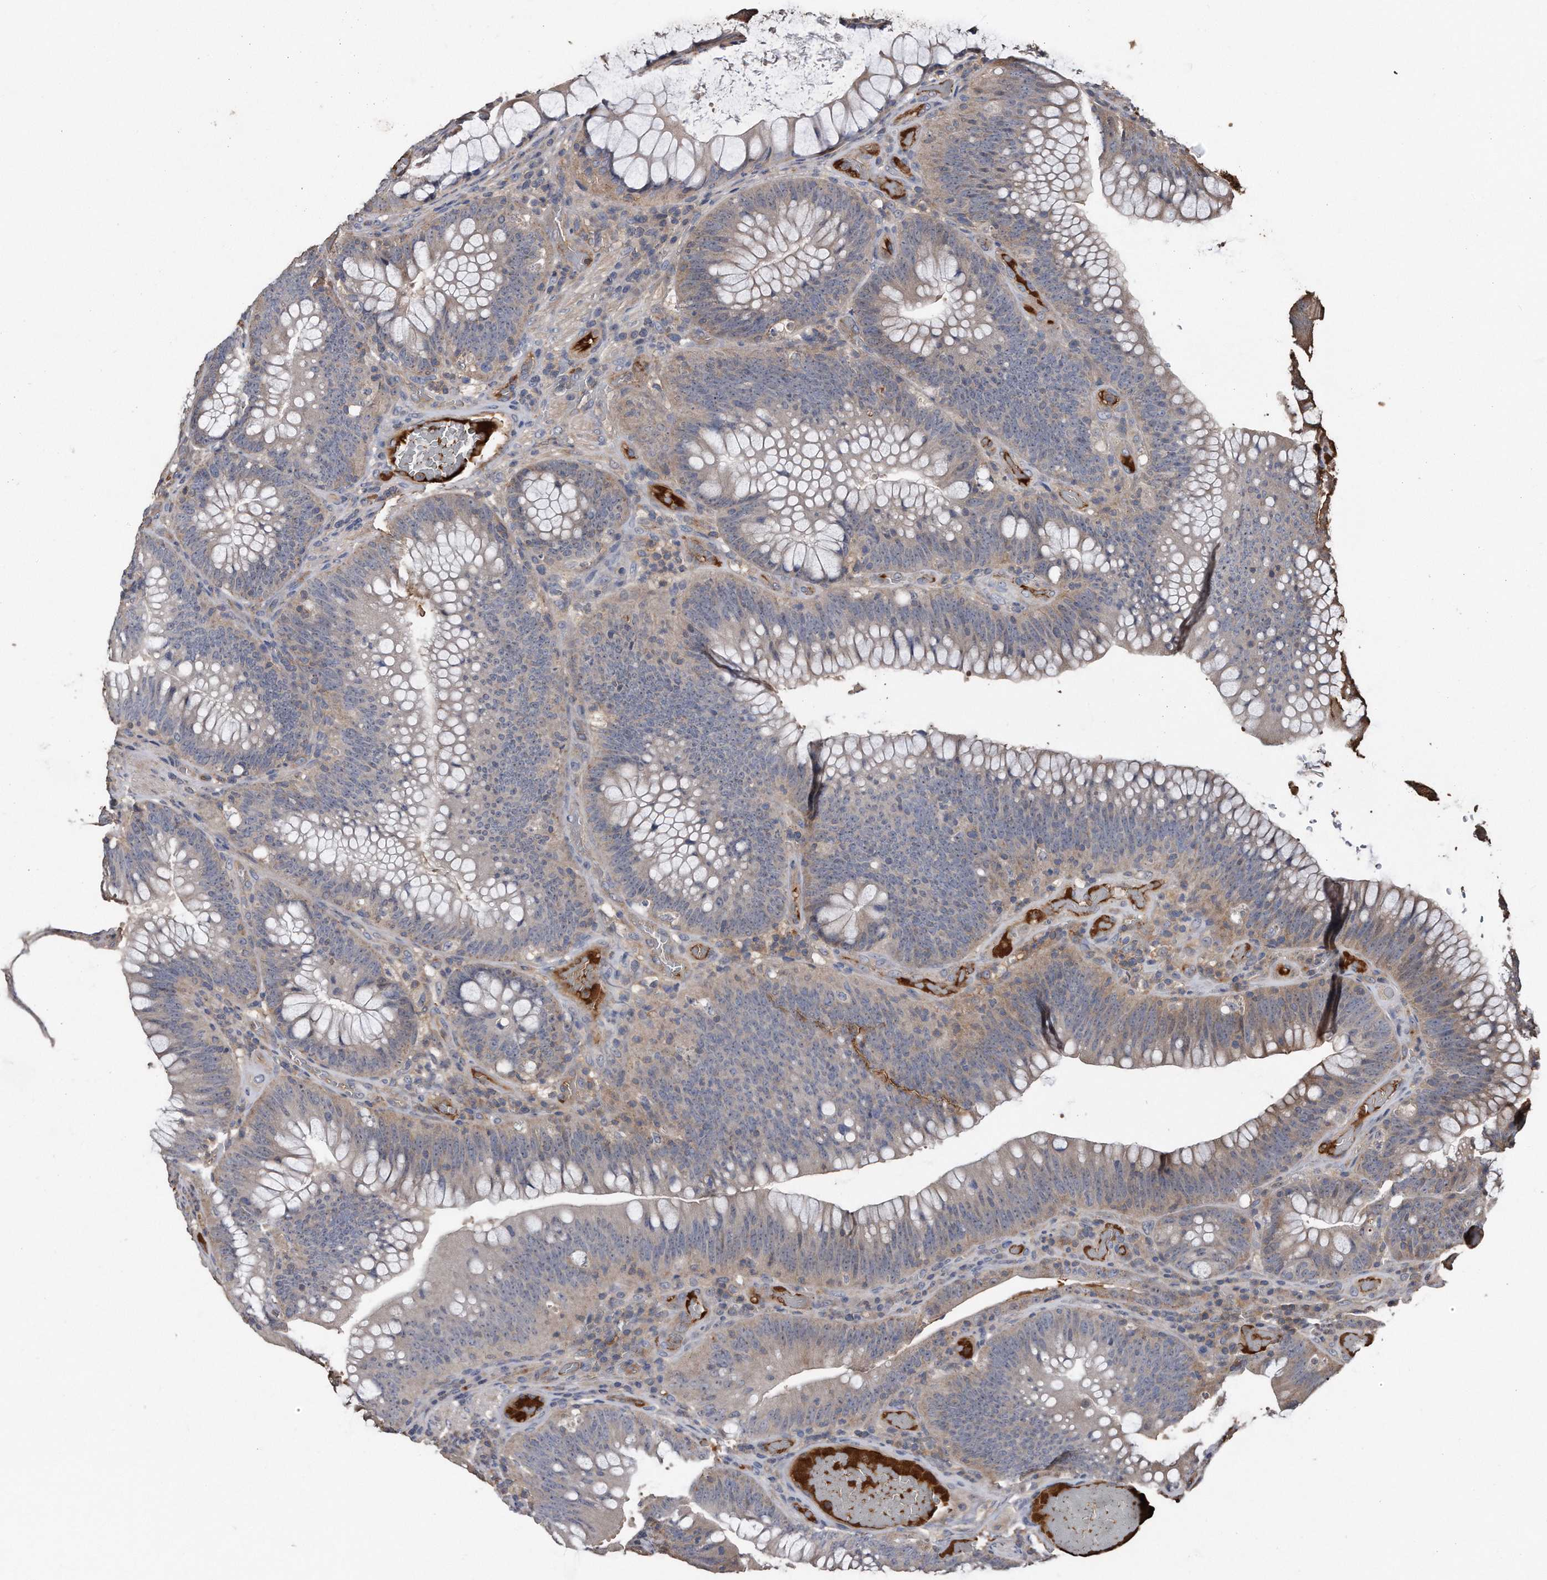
{"staining": {"intensity": "weak", "quantity": "25%-75%", "location": "cytoplasmic/membranous"}, "tissue": "colorectal cancer", "cell_type": "Tumor cells", "image_type": "cancer", "snomed": [{"axis": "morphology", "description": "Normal tissue, NOS"}, {"axis": "topography", "description": "Colon"}], "caption": "Protein expression by IHC demonstrates weak cytoplasmic/membranous positivity in about 25%-75% of tumor cells in colorectal cancer.", "gene": "KCND3", "patient": {"sex": "female", "age": 82}}